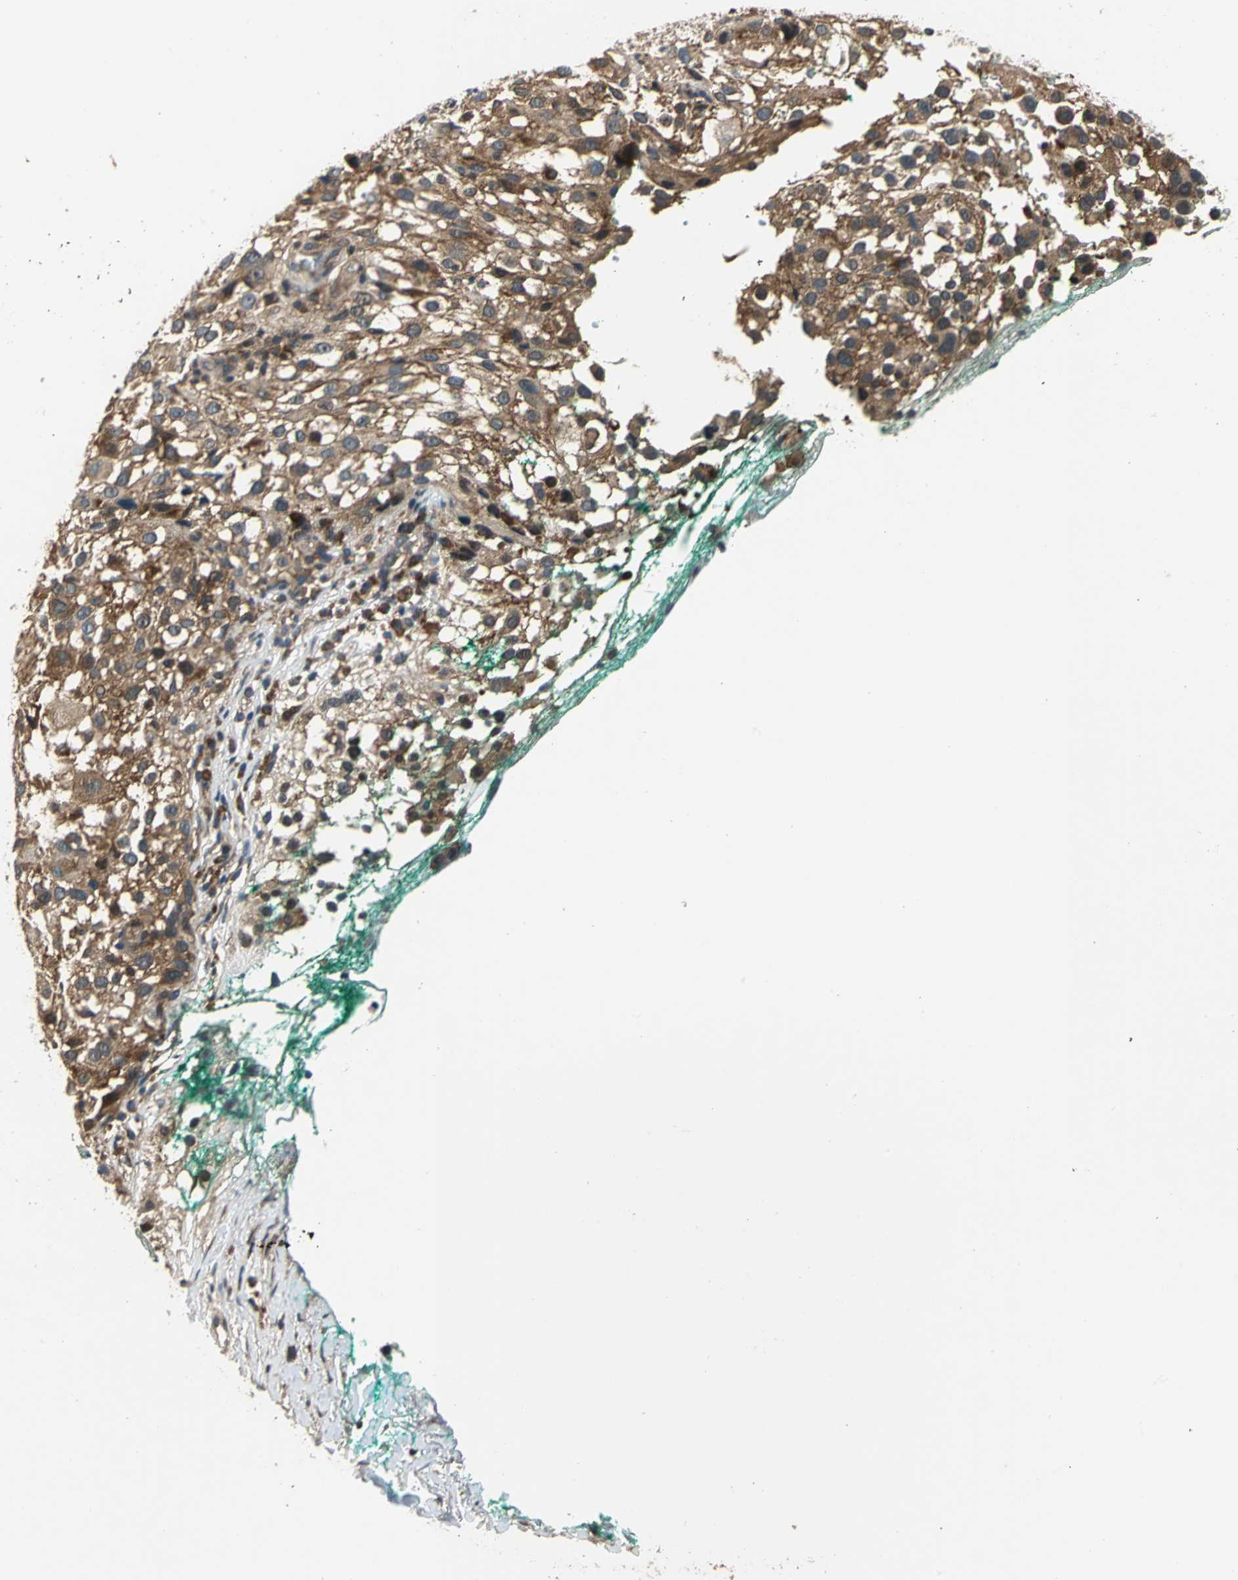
{"staining": {"intensity": "moderate", "quantity": ">75%", "location": "cytoplasmic/membranous"}, "tissue": "melanoma", "cell_type": "Tumor cells", "image_type": "cancer", "snomed": [{"axis": "morphology", "description": "Necrosis, NOS"}, {"axis": "morphology", "description": "Malignant melanoma, NOS"}, {"axis": "topography", "description": "Skin"}], "caption": "Approximately >75% of tumor cells in human malignant melanoma reveal moderate cytoplasmic/membranous protein staining as visualized by brown immunohistochemical staining.", "gene": "EIF2B2", "patient": {"sex": "female", "age": 87}}